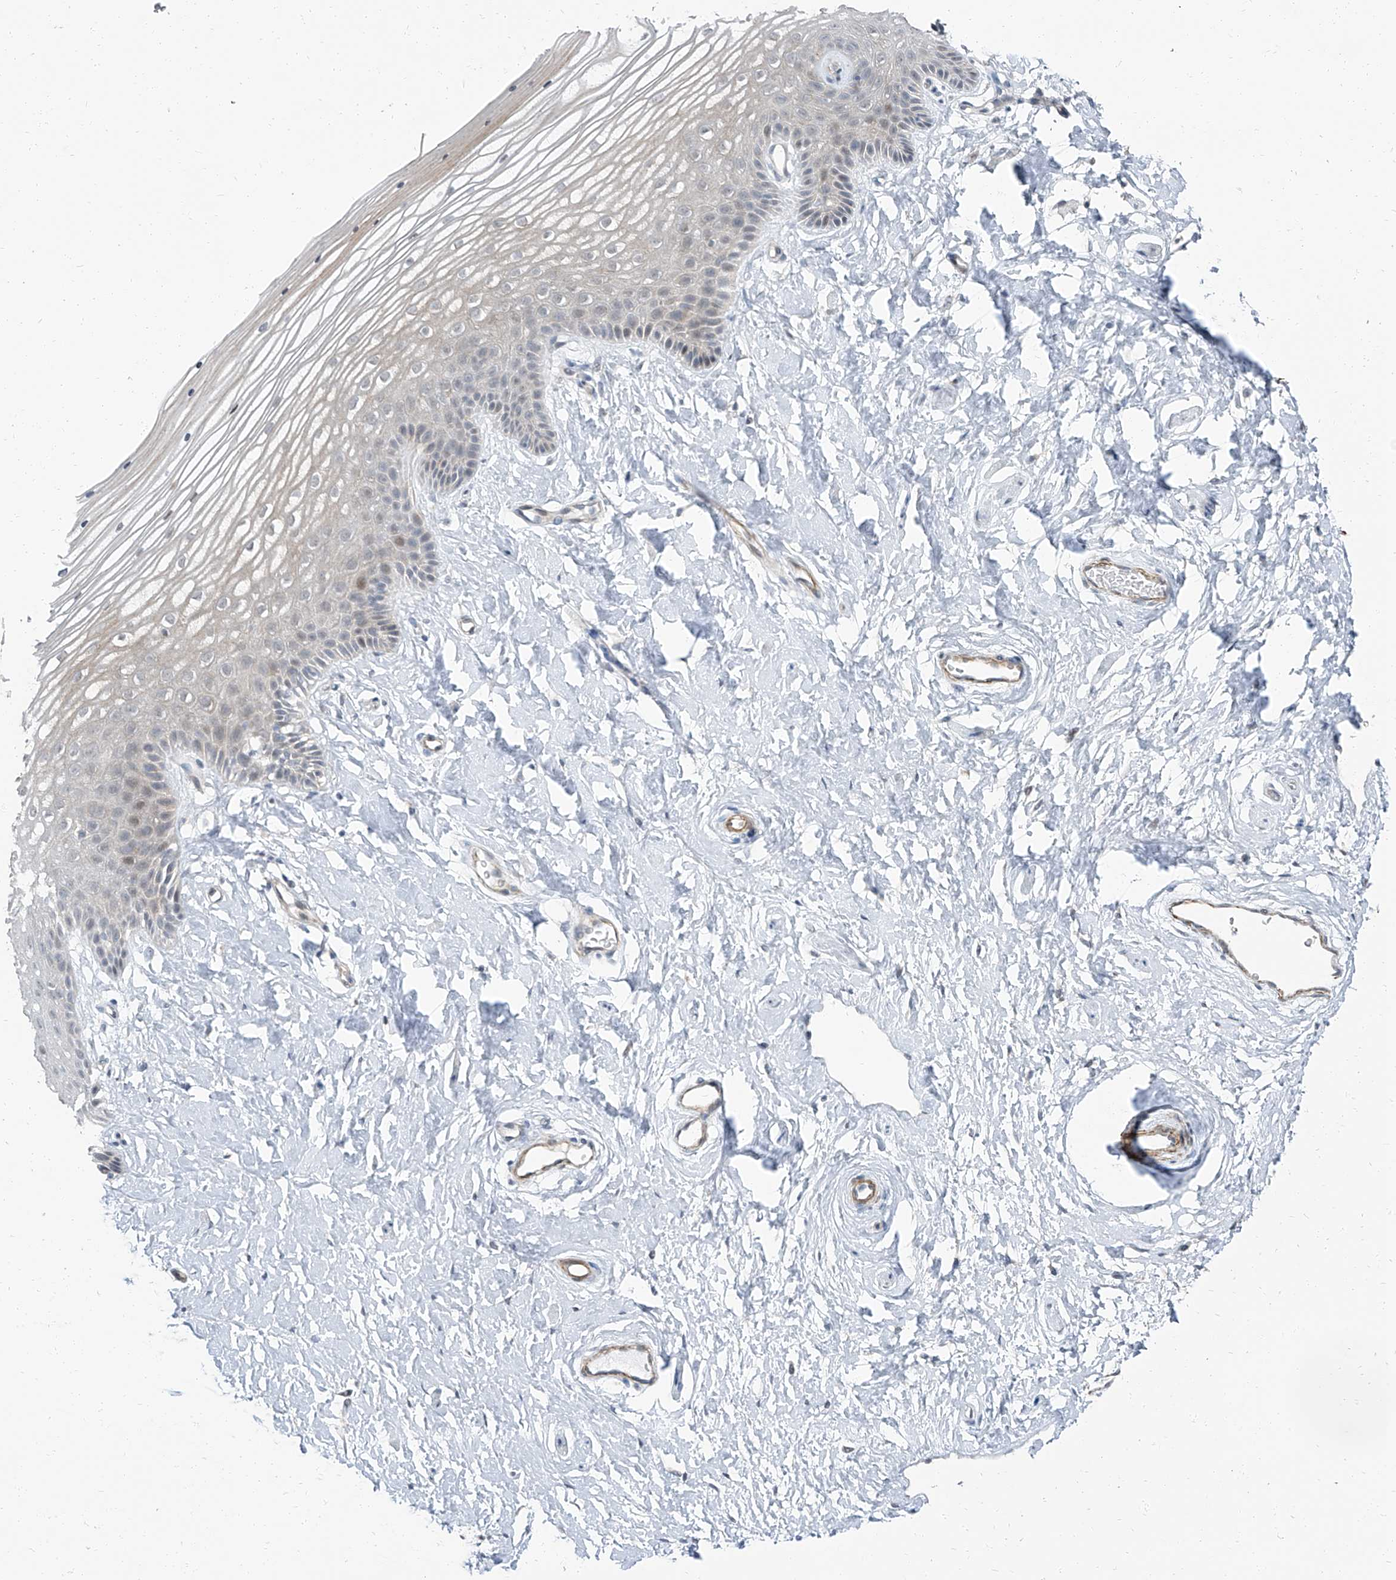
{"staining": {"intensity": "moderate", "quantity": "<25%", "location": "cytoplasmic/membranous,nuclear"}, "tissue": "vagina", "cell_type": "Squamous epithelial cells", "image_type": "normal", "snomed": [{"axis": "morphology", "description": "Normal tissue, NOS"}, {"axis": "topography", "description": "Vagina"}, {"axis": "topography", "description": "Cervix"}], "caption": "High-power microscopy captured an immunohistochemistry photomicrograph of normal vagina, revealing moderate cytoplasmic/membranous,nuclear positivity in approximately <25% of squamous epithelial cells.", "gene": "TXLNB", "patient": {"sex": "female", "age": 40}}